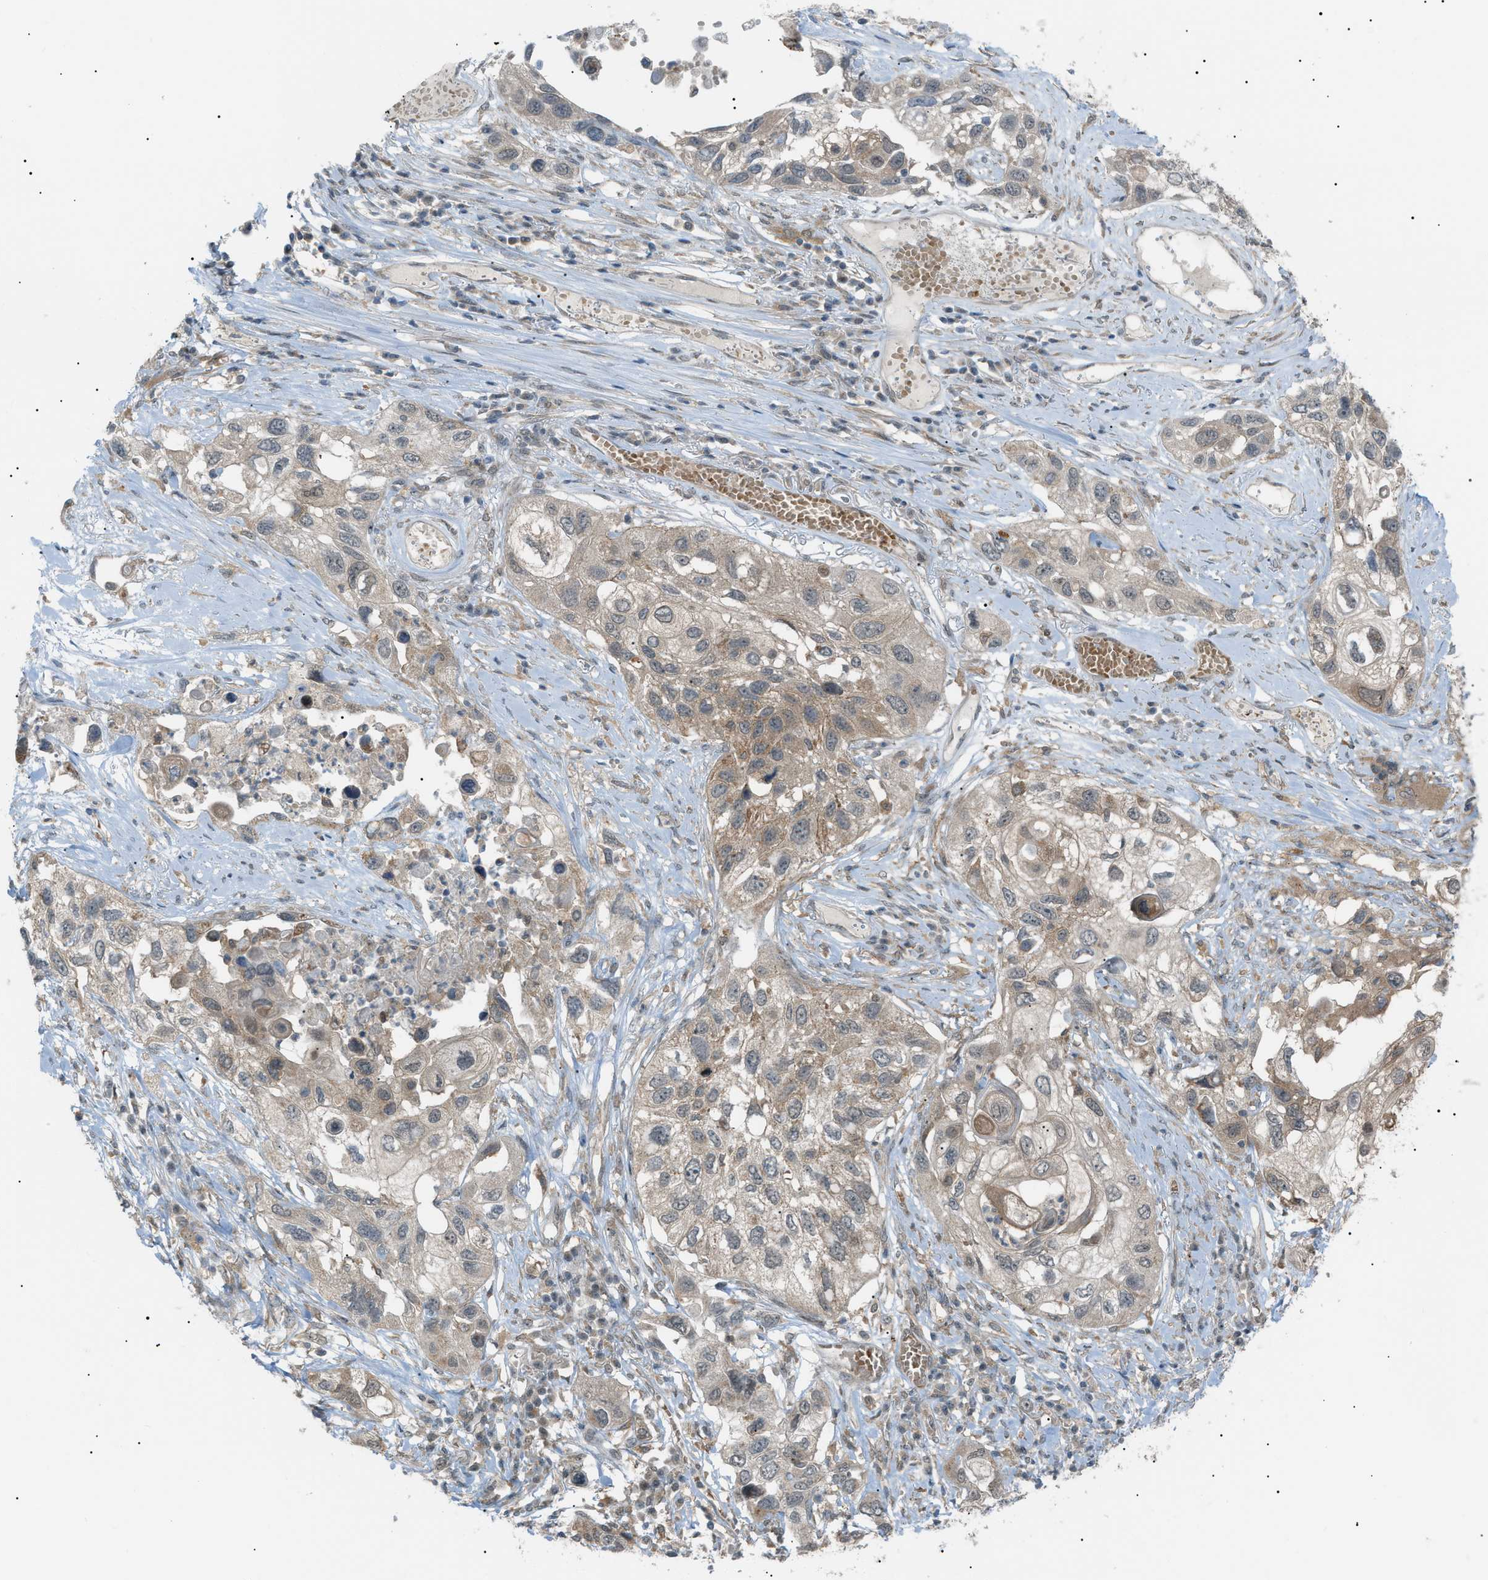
{"staining": {"intensity": "weak", "quantity": ">75%", "location": "cytoplasmic/membranous"}, "tissue": "lung cancer", "cell_type": "Tumor cells", "image_type": "cancer", "snomed": [{"axis": "morphology", "description": "Squamous cell carcinoma, NOS"}, {"axis": "topography", "description": "Lung"}], "caption": "Lung cancer stained with DAB (3,3'-diaminobenzidine) IHC displays low levels of weak cytoplasmic/membranous staining in about >75% of tumor cells. (brown staining indicates protein expression, while blue staining denotes nuclei).", "gene": "LPIN2", "patient": {"sex": "male", "age": 71}}